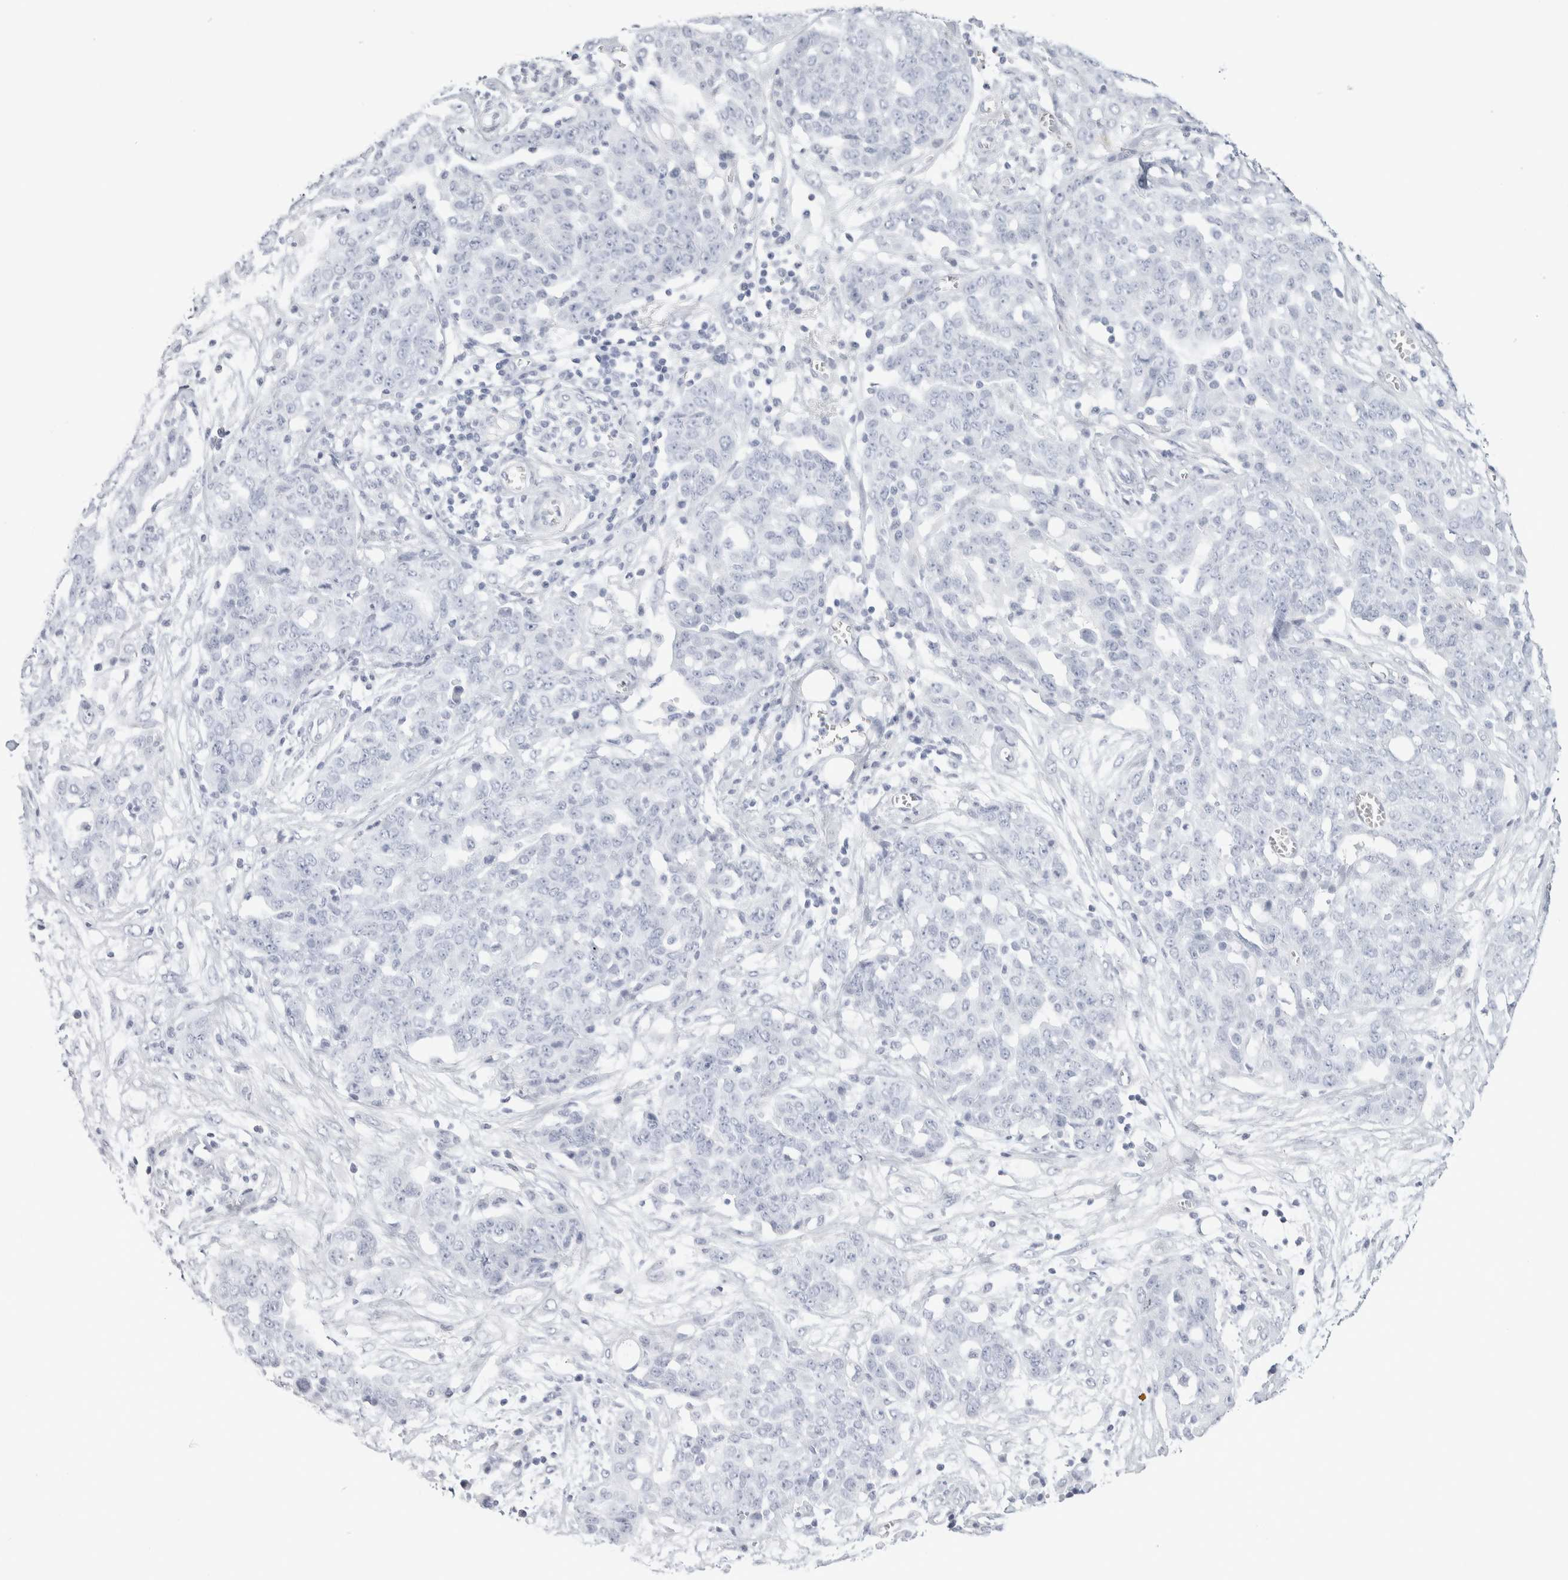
{"staining": {"intensity": "negative", "quantity": "none", "location": "none"}, "tissue": "ovarian cancer", "cell_type": "Tumor cells", "image_type": "cancer", "snomed": [{"axis": "morphology", "description": "Cystadenocarcinoma, serous, NOS"}, {"axis": "topography", "description": "Soft tissue"}, {"axis": "topography", "description": "Ovary"}], "caption": "Immunohistochemistry (IHC) micrograph of serous cystadenocarcinoma (ovarian) stained for a protein (brown), which displays no staining in tumor cells.", "gene": "GARIN1A", "patient": {"sex": "female", "age": 57}}